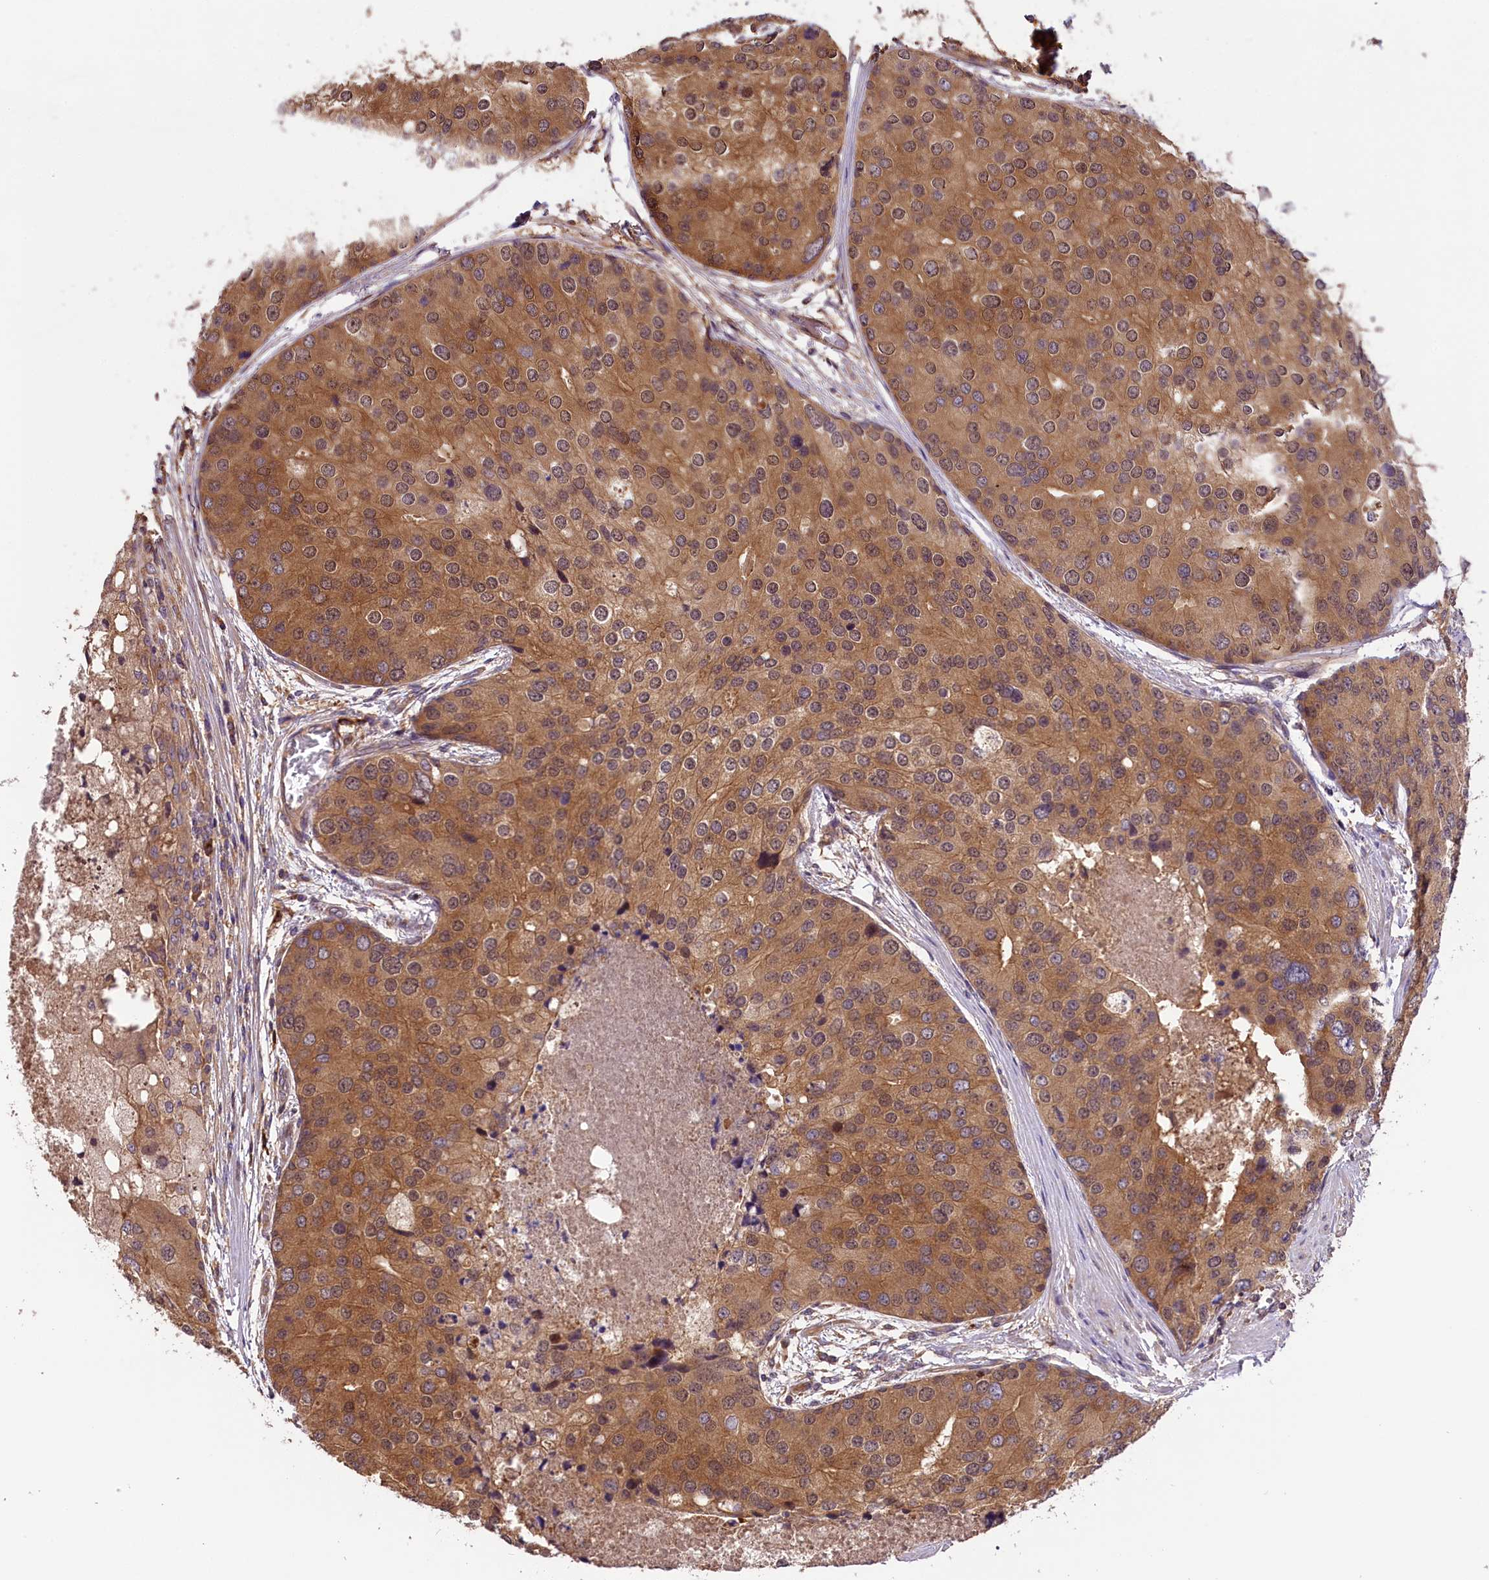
{"staining": {"intensity": "moderate", "quantity": ">75%", "location": "cytoplasmic/membranous"}, "tissue": "prostate cancer", "cell_type": "Tumor cells", "image_type": "cancer", "snomed": [{"axis": "morphology", "description": "Adenocarcinoma, High grade"}, {"axis": "topography", "description": "Prostate"}], "caption": "Moderate cytoplasmic/membranous expression for a protein is seen in about >75% of tumor cells of adenocarcinoma (high-grade) (prostate) using immunohistochemistry (IHC).", "gene": "SETD6", "patient": {"sex": "male", "age": 62}}